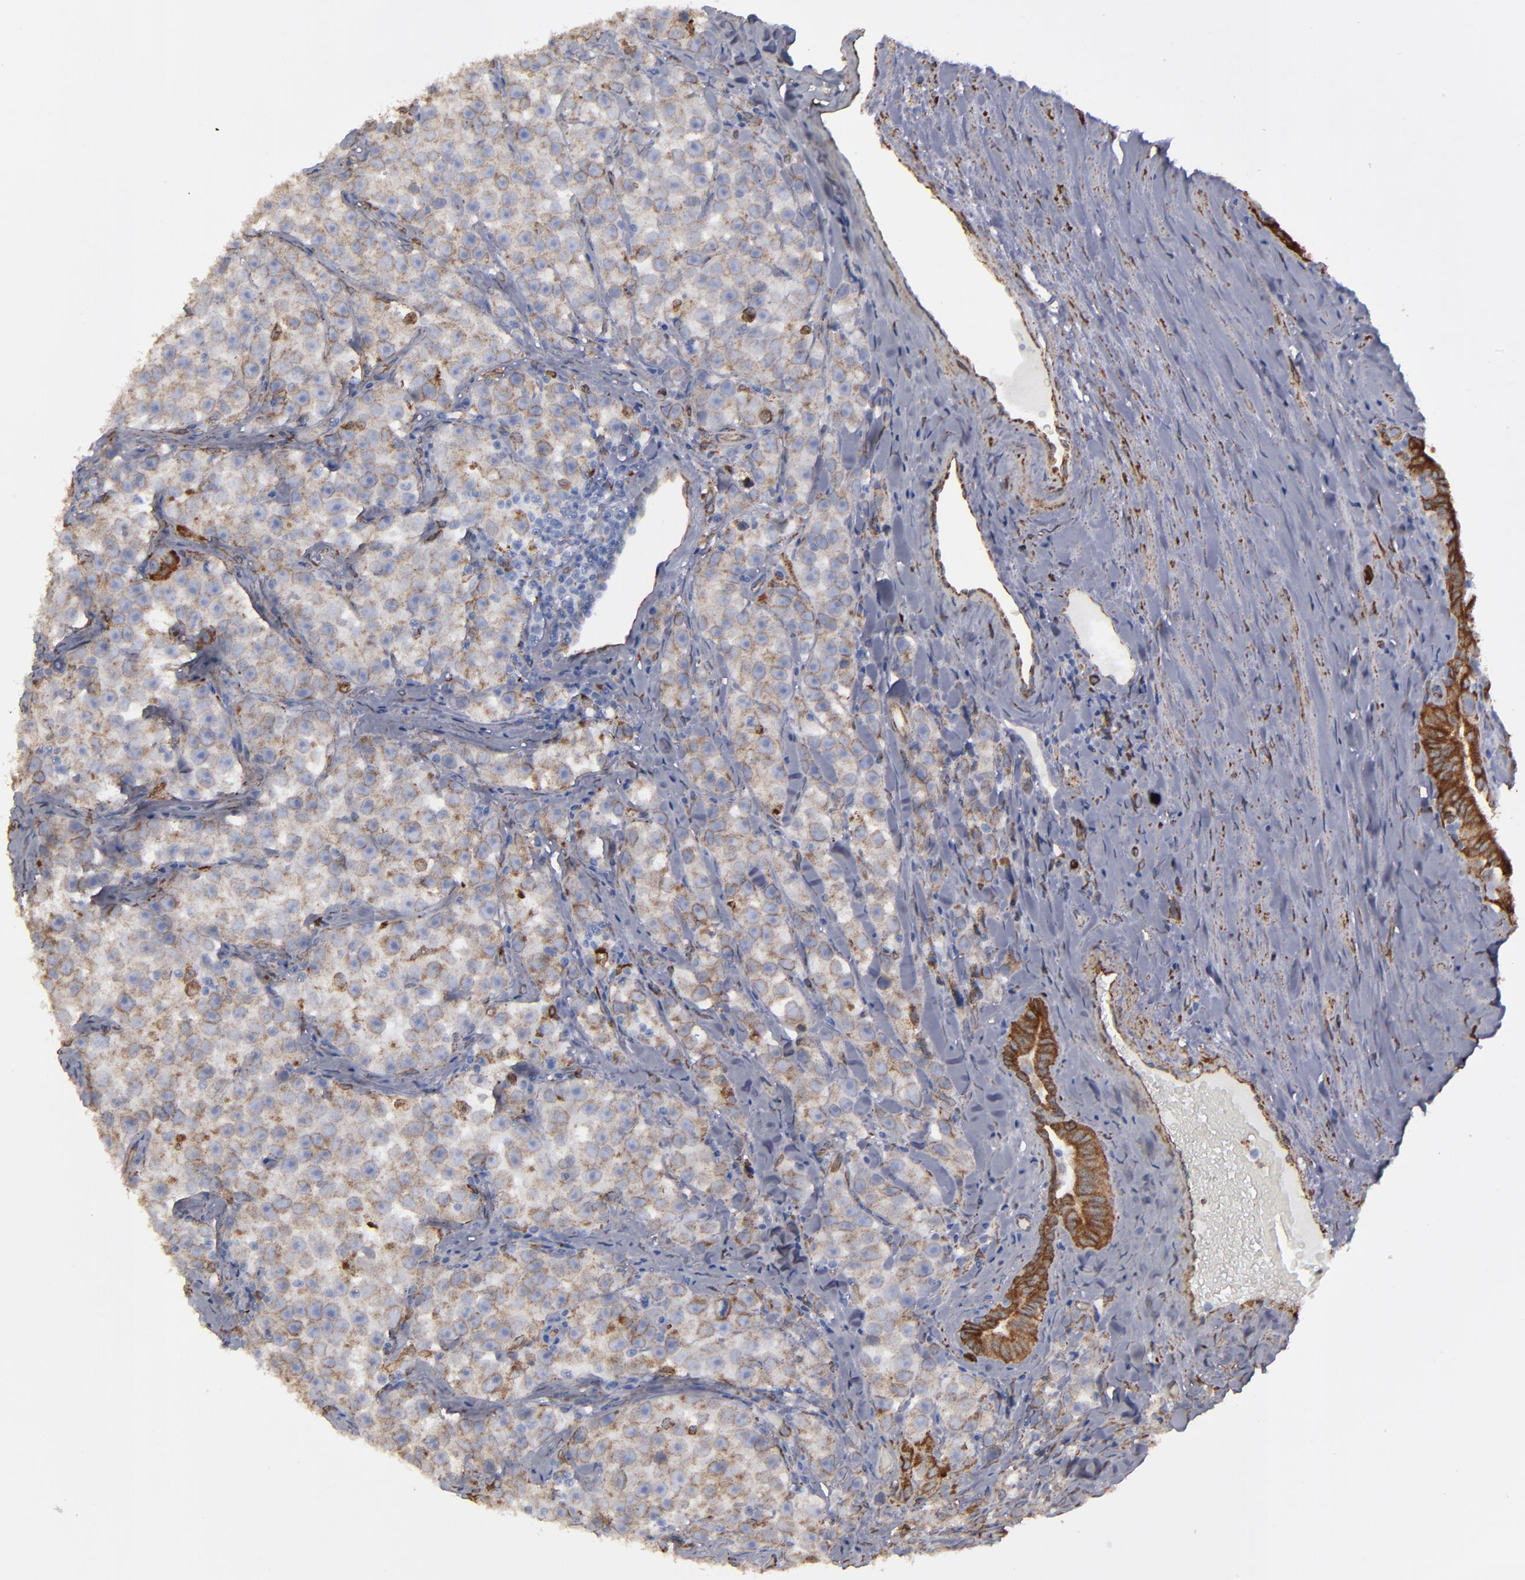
{"staining": {"intensity": "weak", "quantity": "25%-75%", "location": "cytoplasmic/membranous"}, "tissue": "testis cancer", "cell_type": "Tumor cells", "image_type": "cancer", "snomed": [{"axis": "morphology", "description": "Seminoma, NOS"}, {"axis": "topography", "description": "Testis"}], "caption": "Immunohistochemistry image of testis seminoma stained for a protein (brown), which demonstrates low levels of weak cytoplasmic/membranous expression in approximately 25%-75% of tumor cells.", "gene": "ERLIN2", "patient": {"sex": "male", "age": 32}}